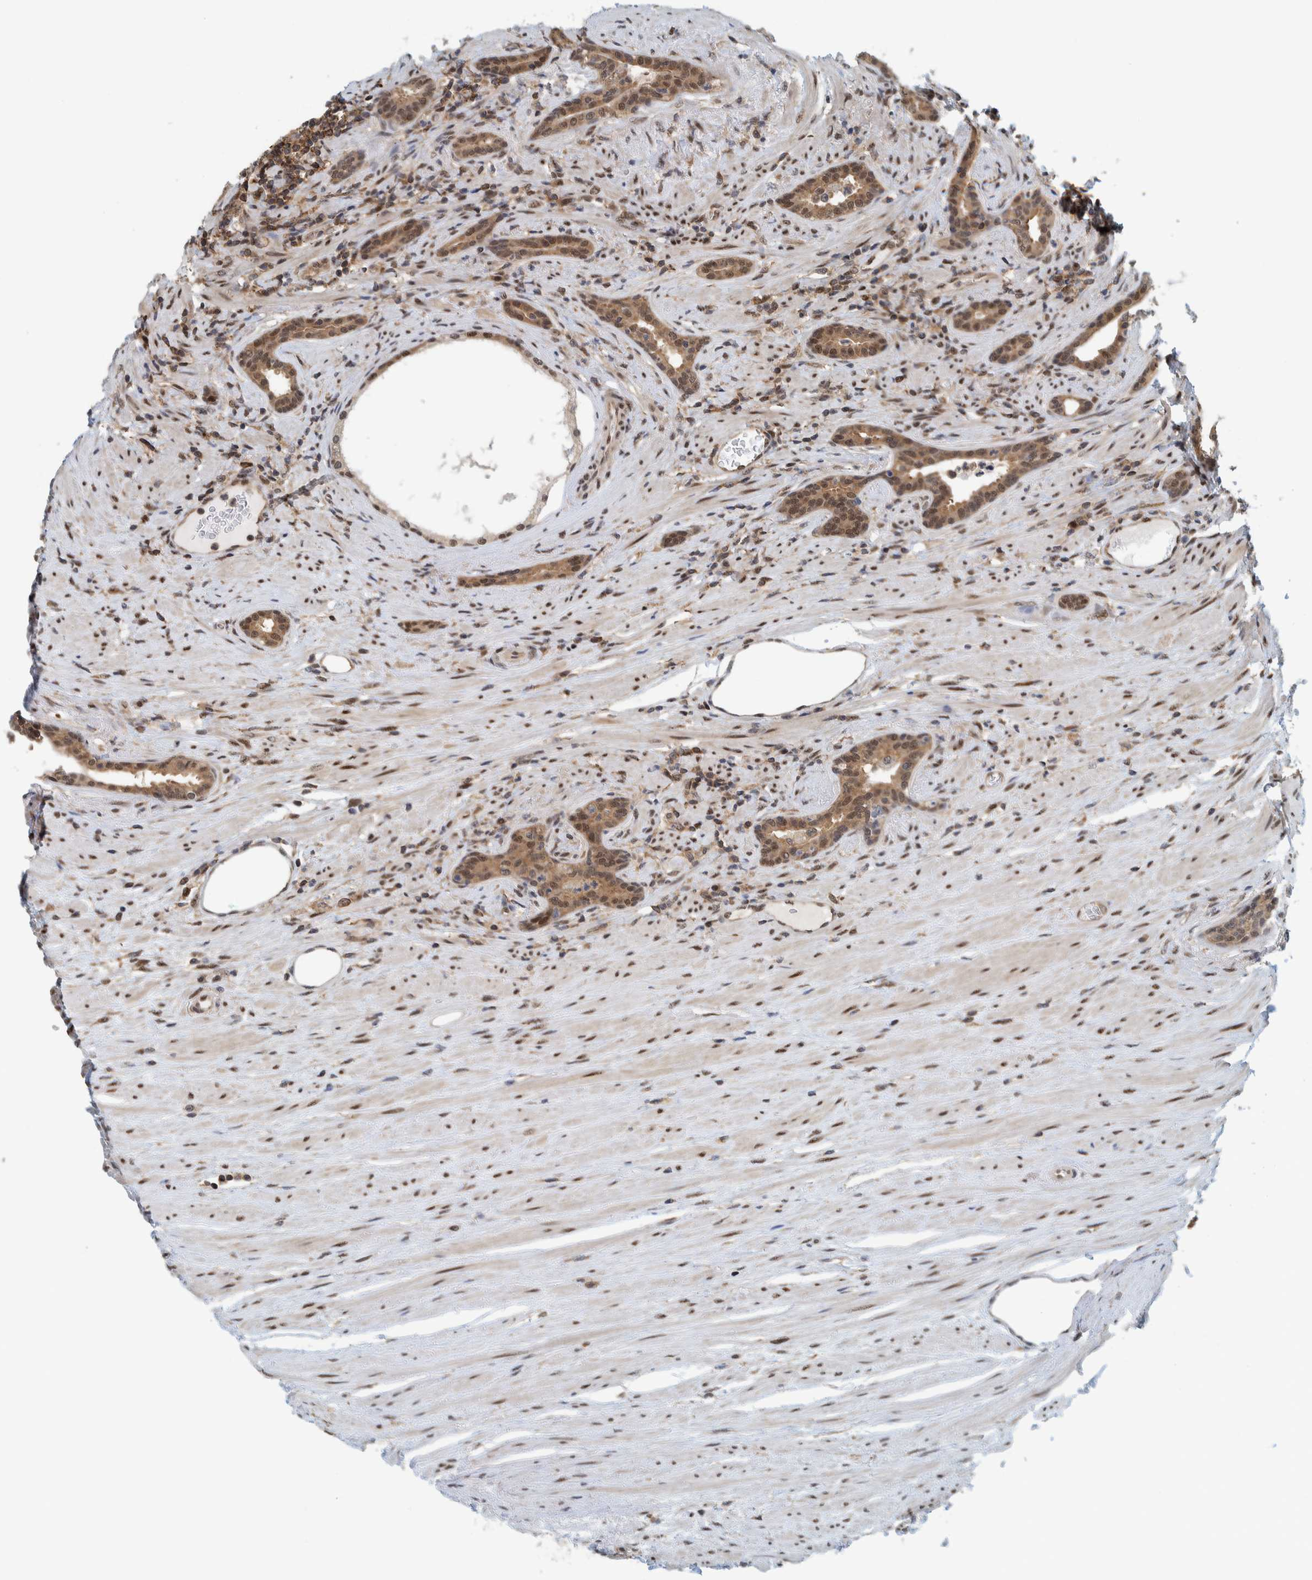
{"staining": {"intensity": "moderate", "quantity": ">75%", "location": "cytoplasmic/membranous,nuclear"}, "tissue": "prostate cancer", "cell_type": "Tumor cells", "image_type": "cancer", "snomed": [{"axis": "morphology", "description": "Adenocarcinoma, High grade"}, {"axis": "topography", "description": "Prostate"}], "caption": "This is a histology image of immunohistochemistry (IHC) staining of prostate cancer (high-grade adenocarcinoma), which shows moderate positivity in the cytoplasmic/membranous and nuclear of tumor cells.", "gene": "COPS3", "patient": {"sex": "male", "age": 71}}